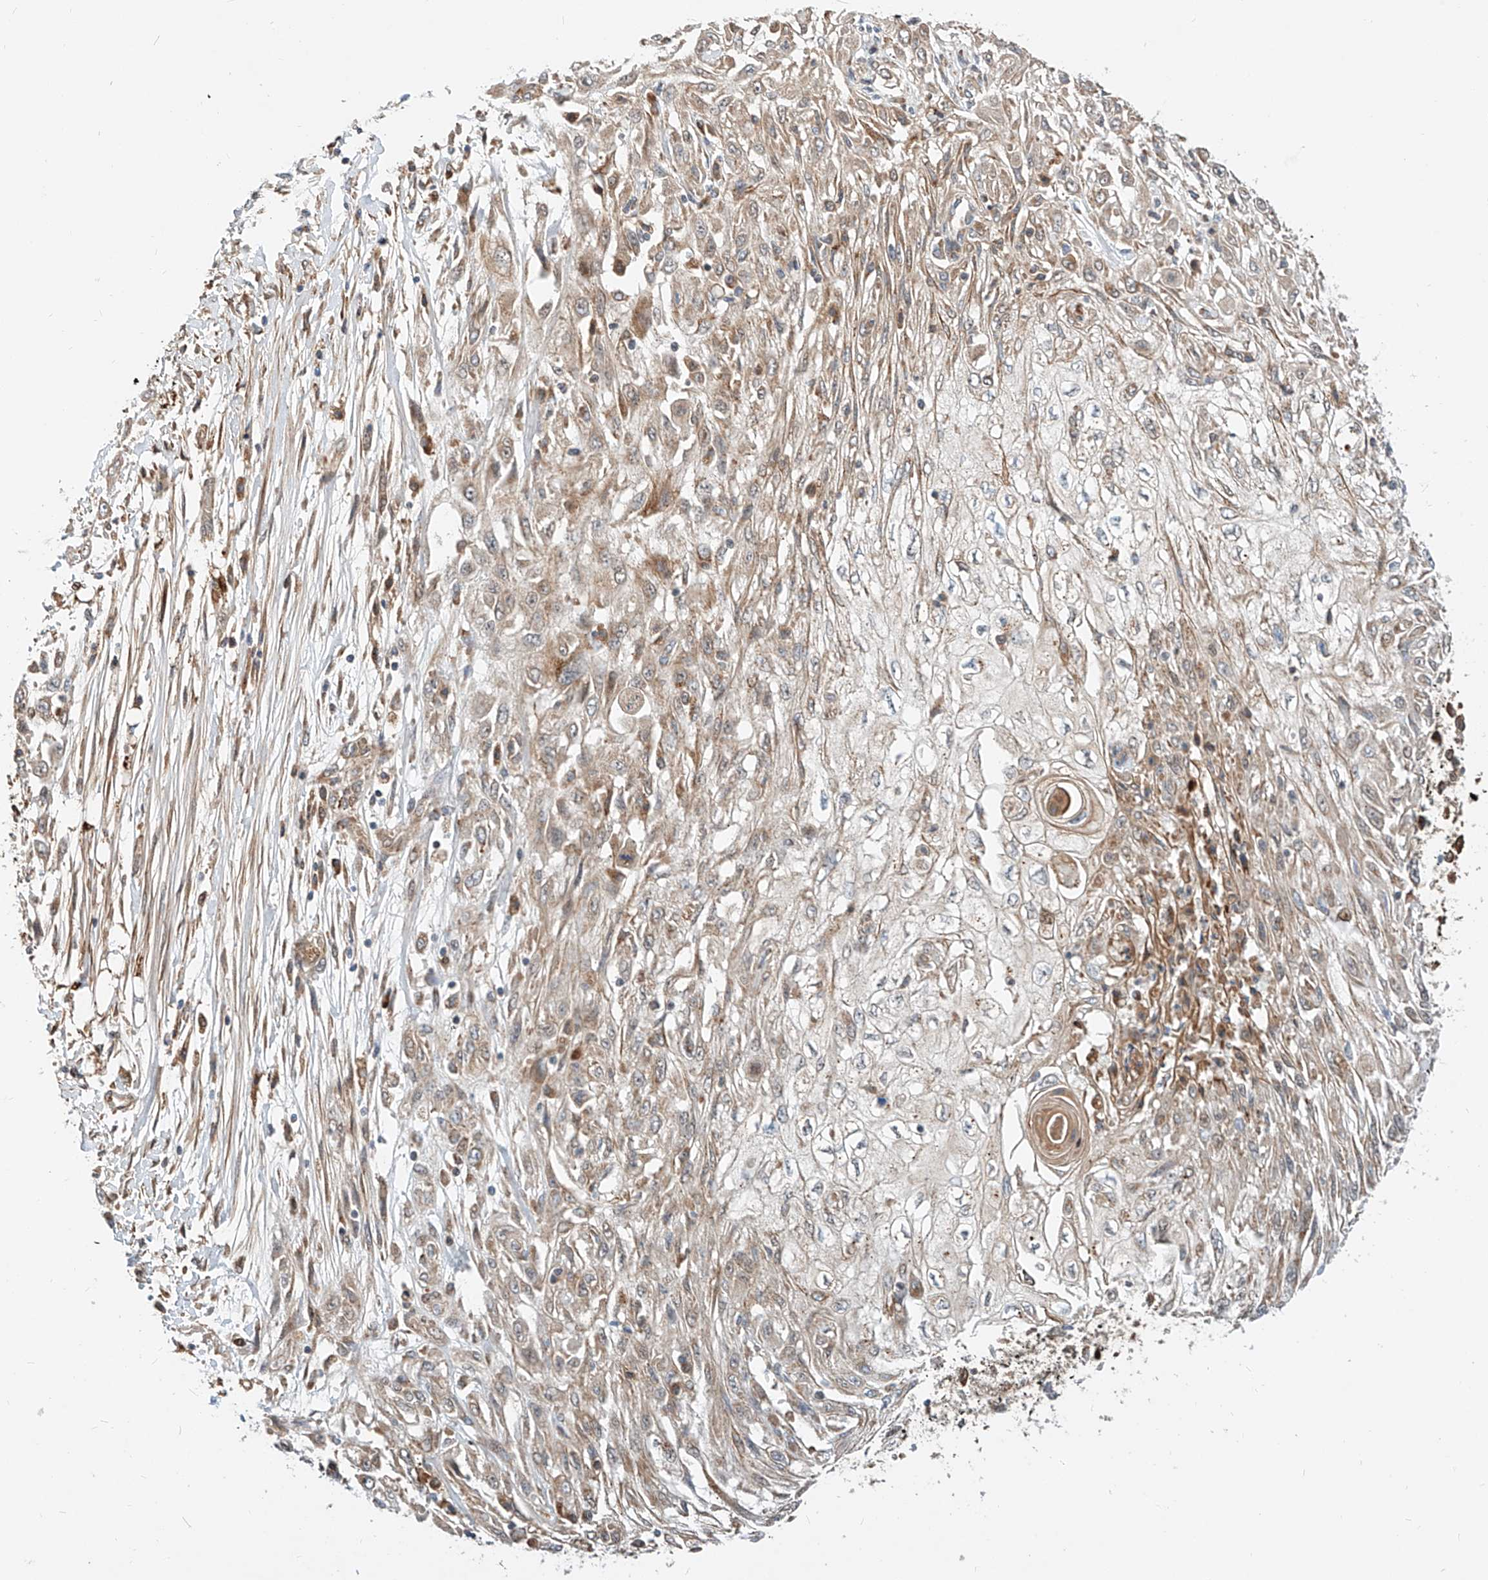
{"staining": {"intensity": "moderate", "quantity": ">75%", "location": "cytoplasmic/membranous"}, "tissue": "skin cancer", "cell_type": "Tumor cells", "image_type": "cancer", "snomed": [{"axis": "morphology", "description": "Squamous cell carcinoma, NOS"}, {"axis": "morphology", "description": "Squamous cell carcinoma, metastatic, NOS"}, {"axis": "topography", "description": "Skin"}, {"axis": "topography", "description": "Lymph node"}], "caption": "Moderate cytoplasmic/membranous staining for a protein is identified in approximately >75% of tumor cells of skin cancer using IHC.", "gene": "CPAMD8", "patient": {"sex": "male", "age": 75}}